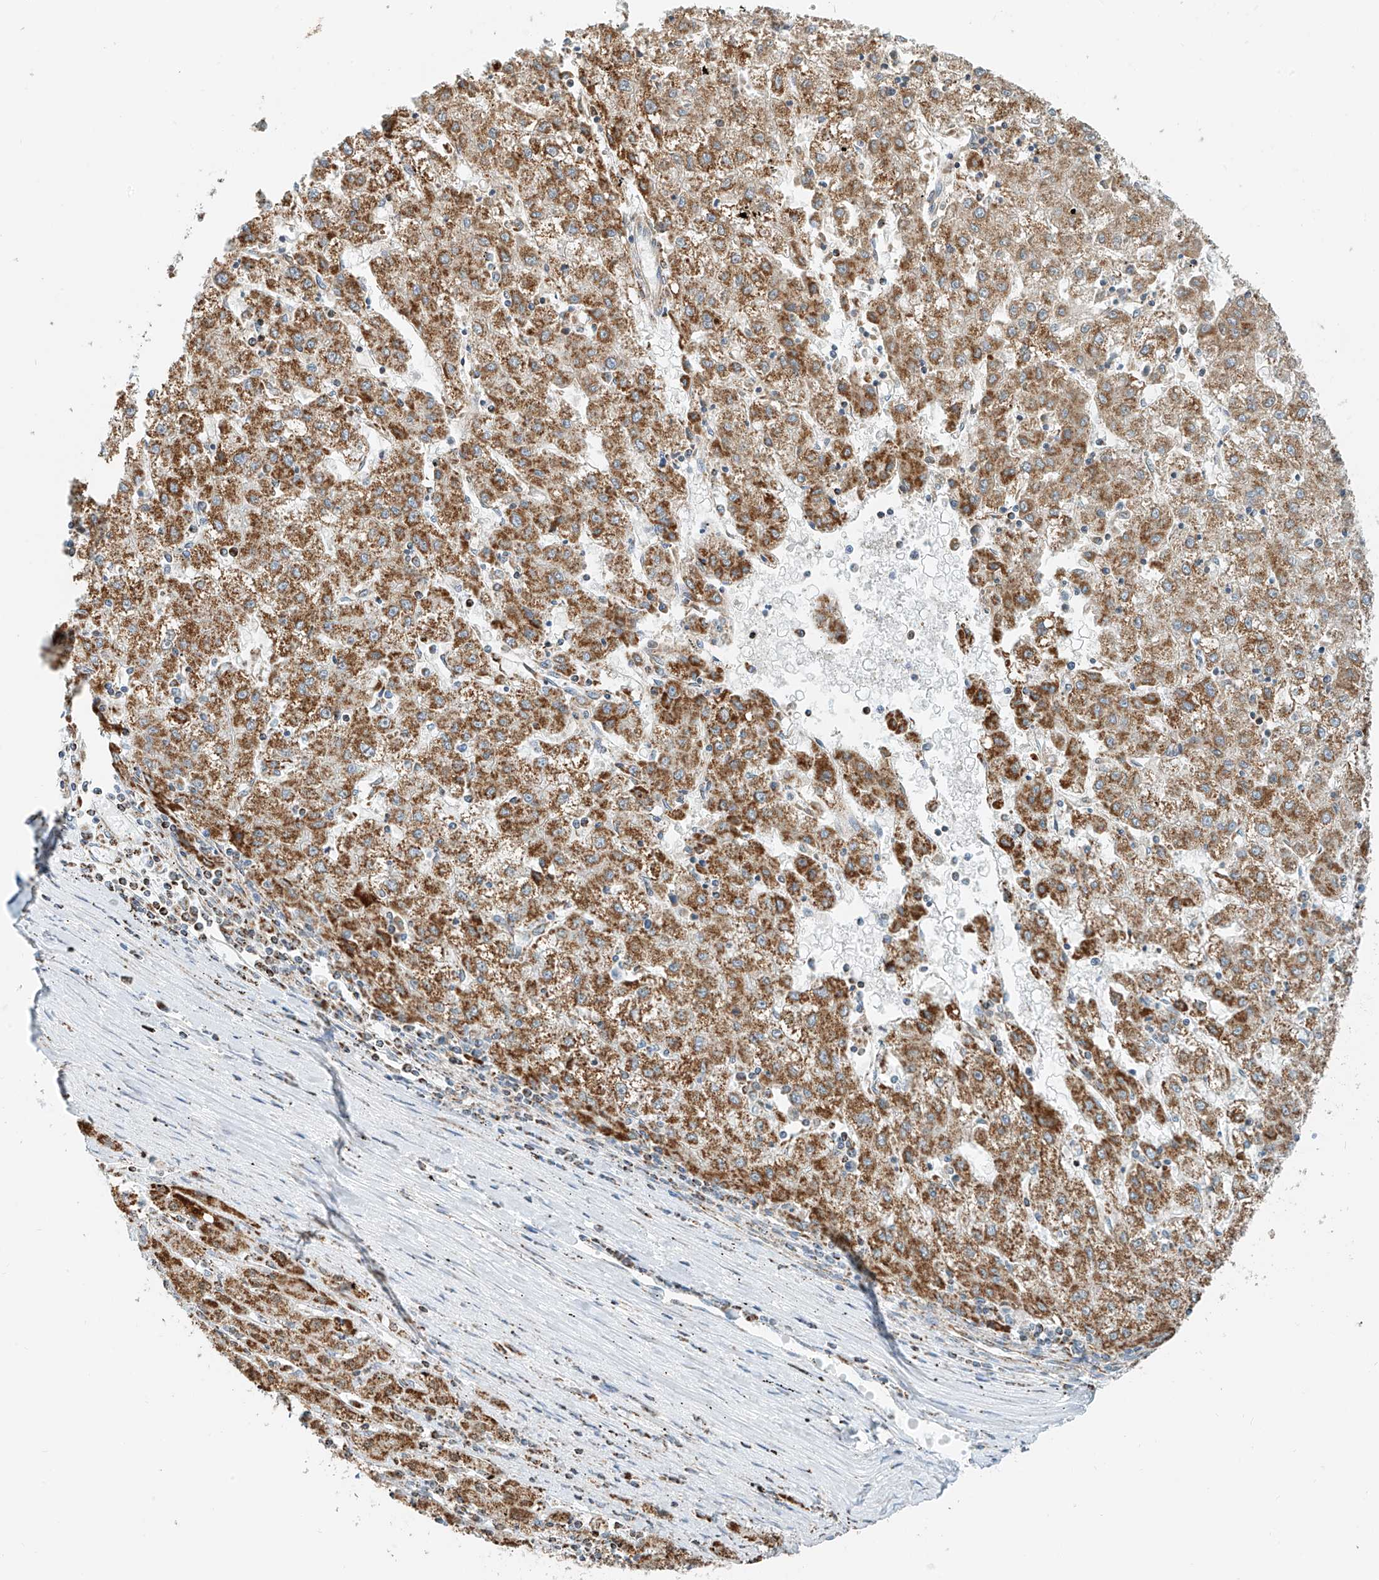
{"staining": {"intensity": "moderate", "quantity": ">75%", "location": "cytoplasmic/membranous"}, "tissue": "liver cancer", "cell_type": "Tumor cells", "image_type": "cancer", "snomed": [{"axis": "morphology", "description": "Carcinoma, Hepatocellular, NOS"}, {"axis": "topography", "description": "Liver"}], "caption": "Immunohistochemical staining of human liver hepatocellular carcinoma reveals moderate cytoplasmic/membranous protein expression in approximately >75% of tumor cells.", "gene": "PPA2", "patient": {"sex": "male", "age": 72}}